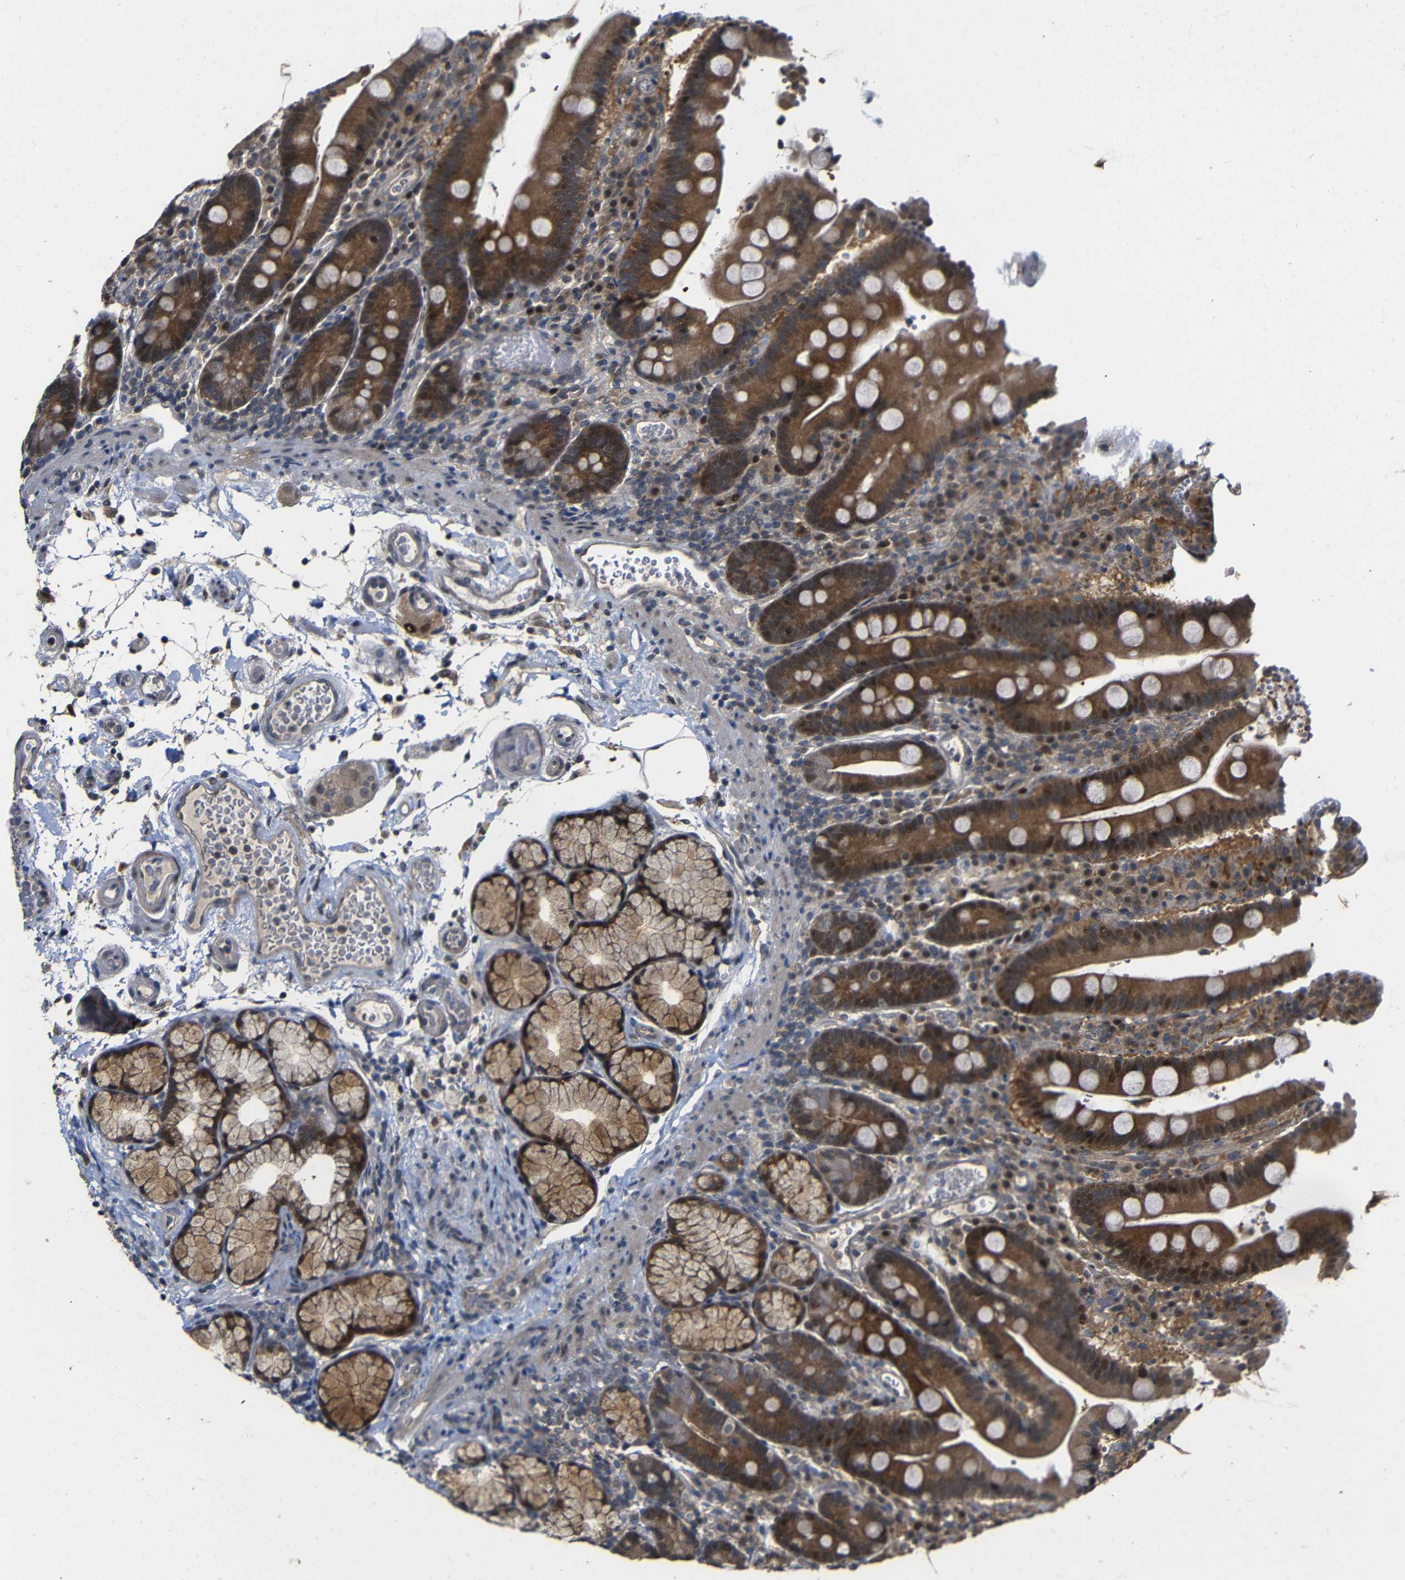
{"staining": {"intensity": "strong", "quantity": ">75%", "location": "cytoplasmic/membranous"}, "tissue": "duodenum", "cell_type": "Glandular cells", "image_type": "normal", "snomed": [{"axis": "morphology", "description": "Normal tissue, NOS"}, {"axis": "topography", "description": "Small intestine, NOS"}], "caption": "Protein expression analysis of unremarkable human duodenum reveals strong cytoplasmic/membranous staining in about >75% of glandular cells.", "gene": "ATG12", "patient": {"sex": "female", "age": 71}}